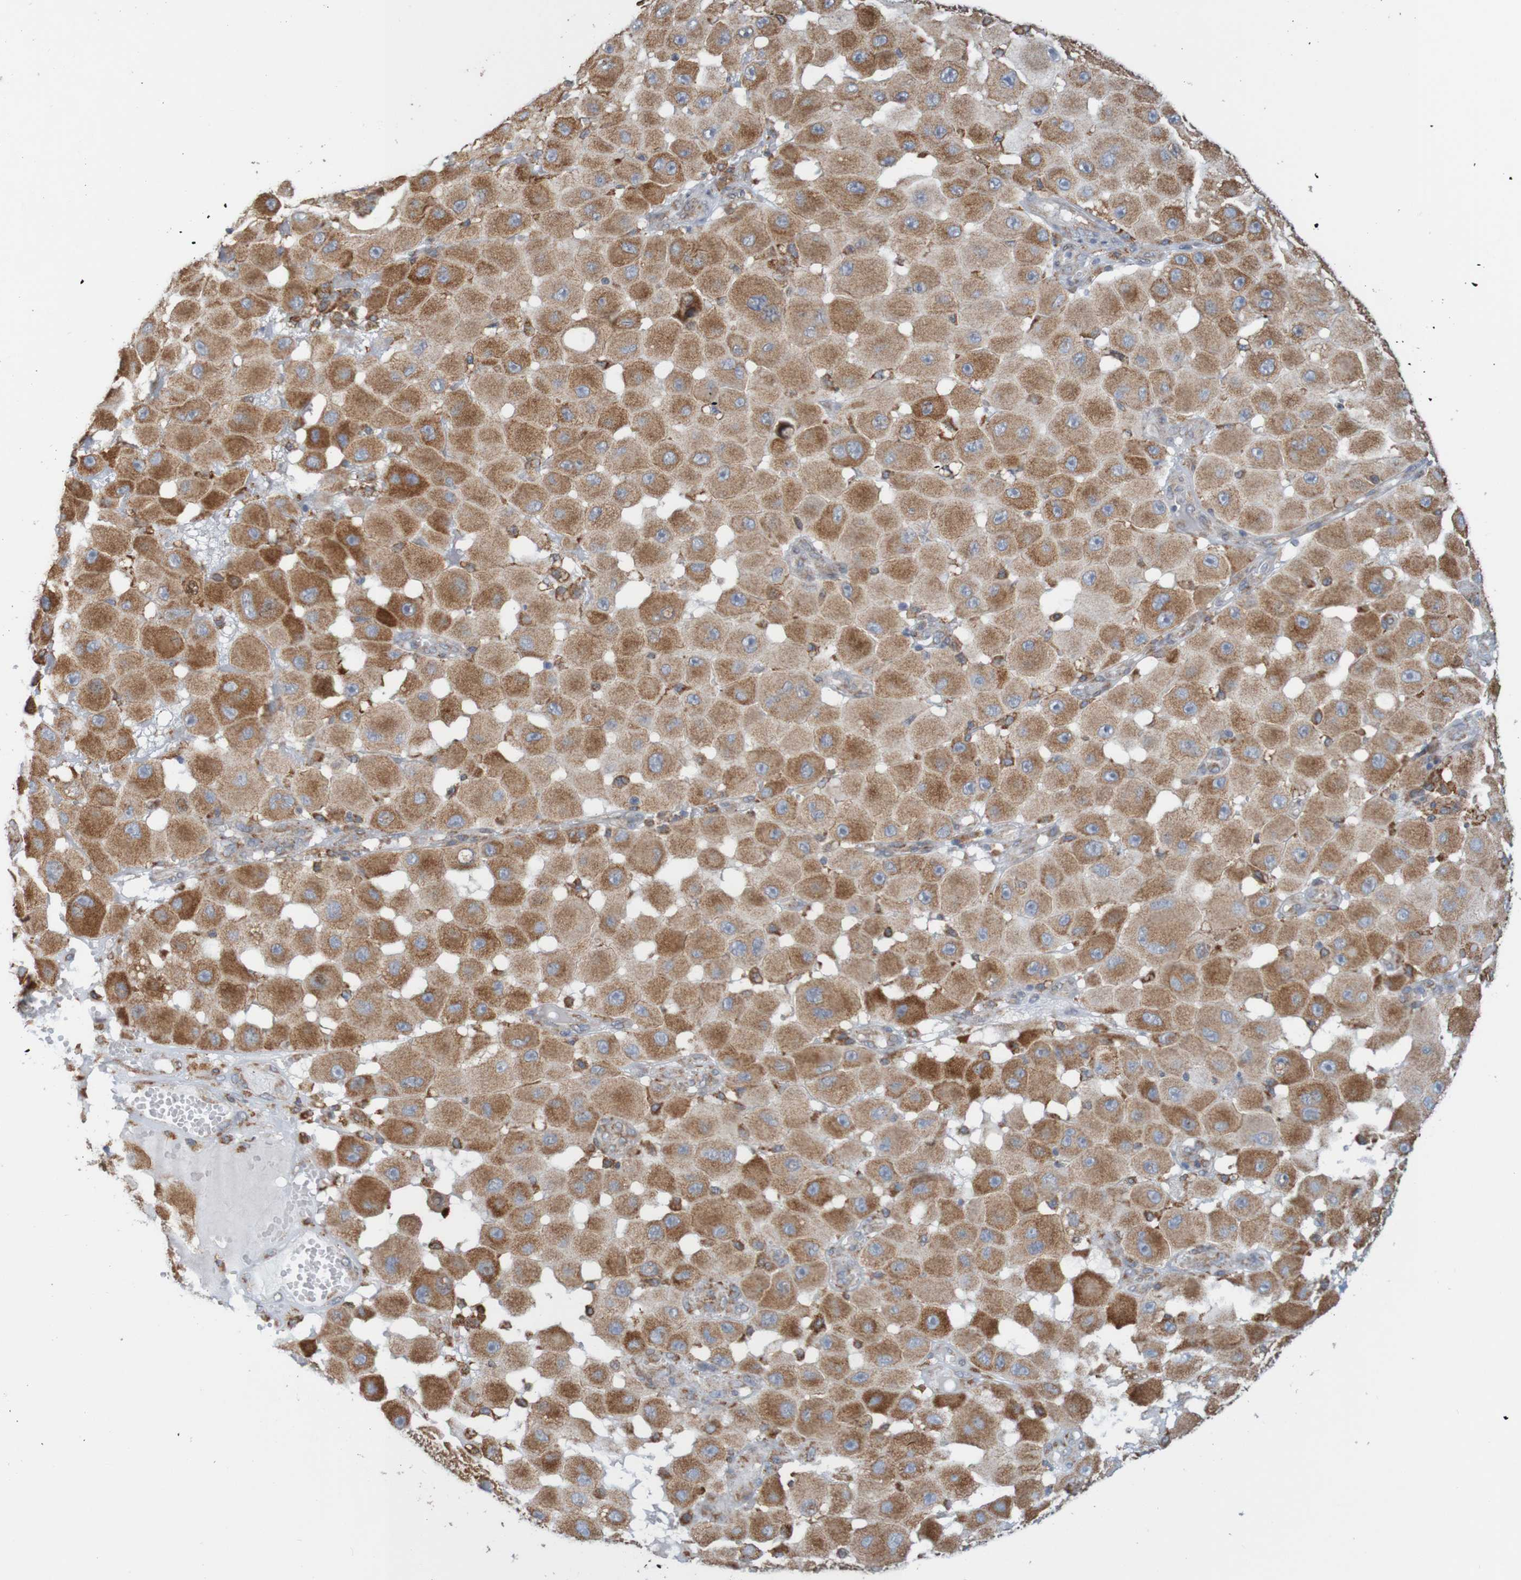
{"staining": {"intensity": "moderate", "quantity": ">75%", "location": "cytoplasmic/membranous"}, "tissue": "melanoma", "cell_type": "Tumor cells", "image_type": "cancer", "snomed": [{"axis": "morphology", "description": "Malignant melanoma, NOS"}, {"axis": "topography", "description": "Skin"}], "caption": "DAB immunohistochemical staining of human melanoma displays moderate cytoplasmic/membranous protein positivity in about >75% of tumor cells.", "gene": "PDIA3", "patient": {"sex": "female", "age": 81}}